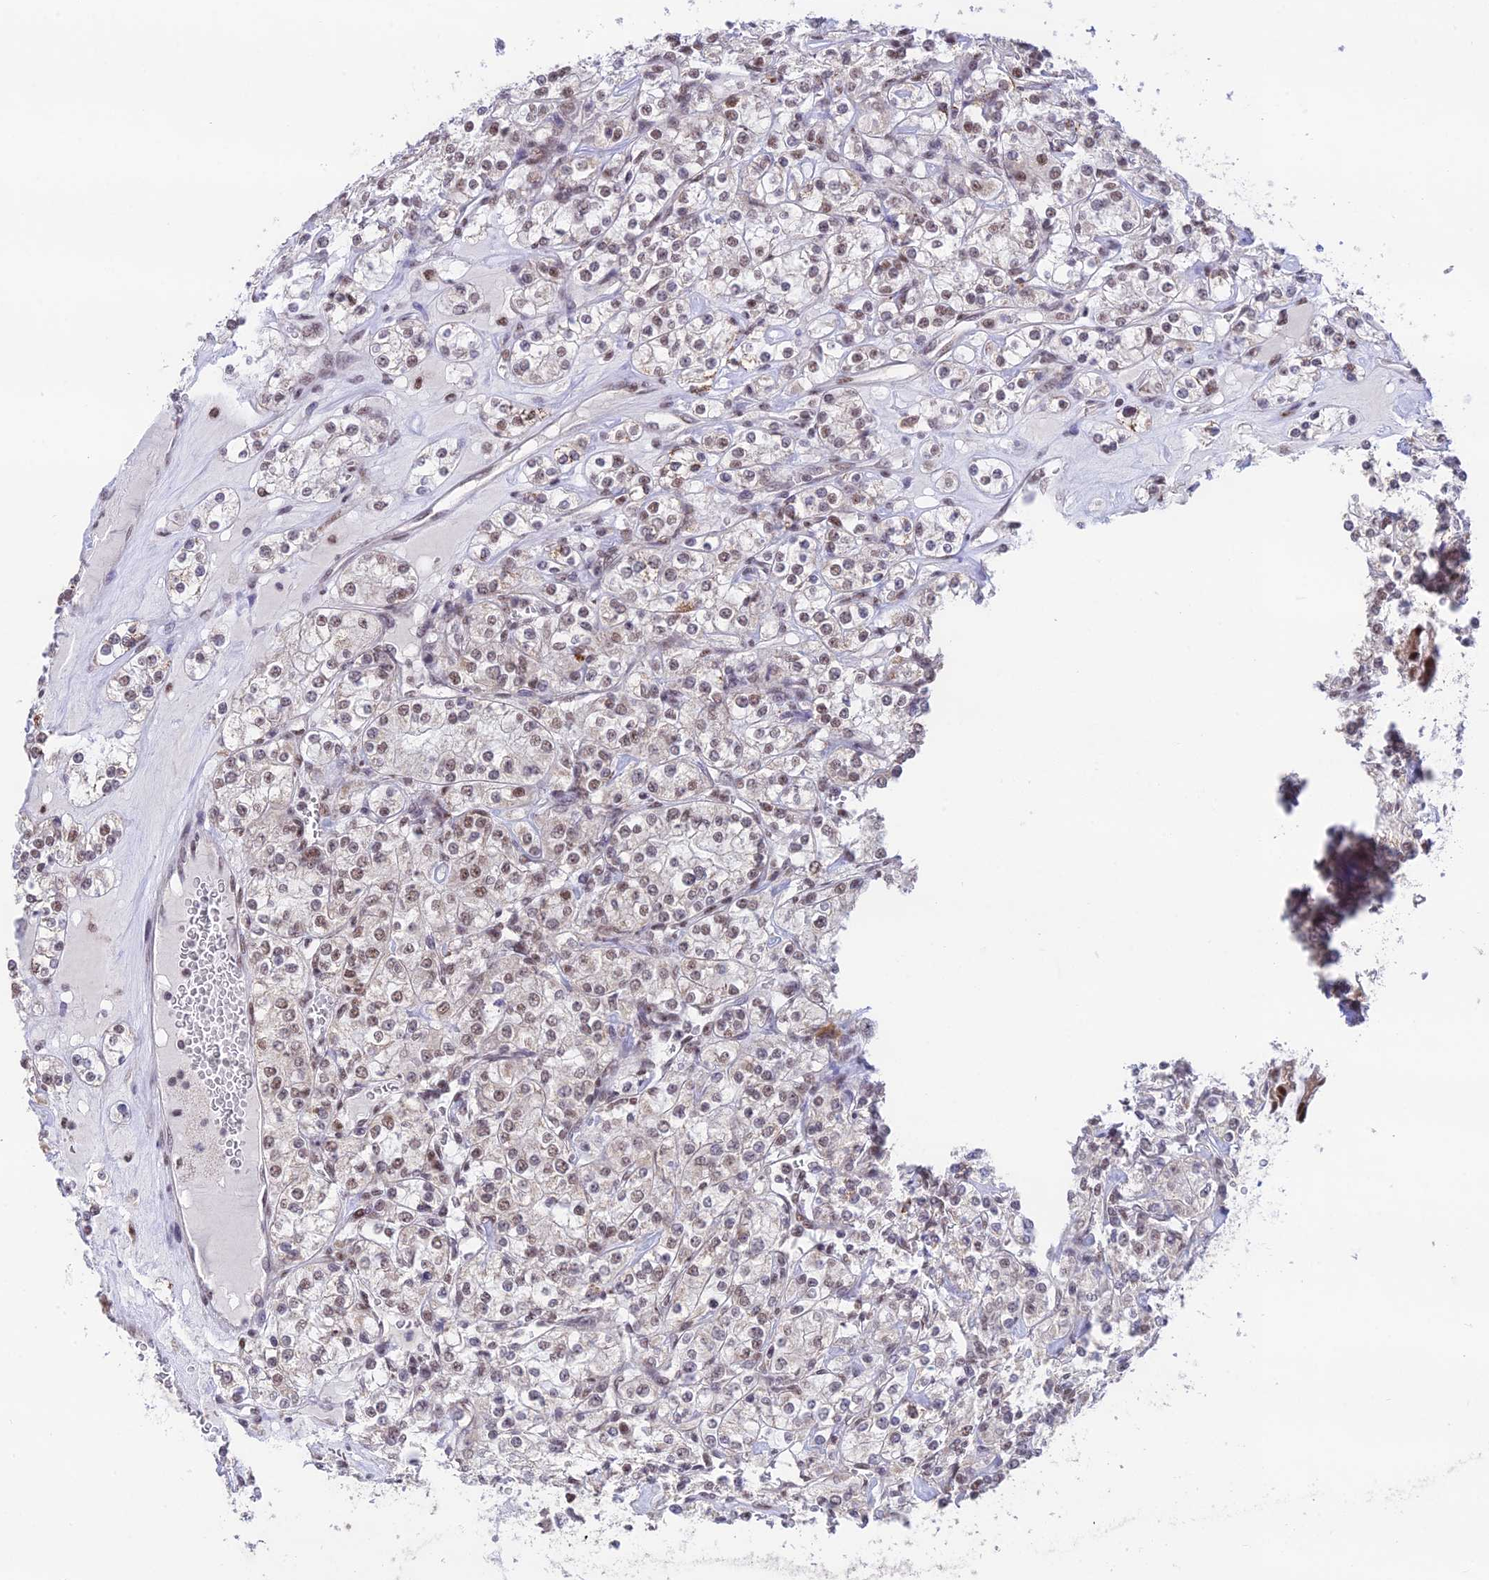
{"staining": {"intensity": "weak", "quantity": ">75%", "location": "nuclear"}, "tissue": "renal cancer", "cell_type": "Tumor cells", "image_type": "cancer", "snomed": [{"axis": "morphology", "description": "Adenocarcinoma, NOS"}, {"axis": "topography", "description": "Kidney"}], "caption": "Renal adenocarcinoma stained with a protein marker displays weak staining in tumor cells.", "gene": "THOC7", "patient": {"sex": "male", "age": 77}}